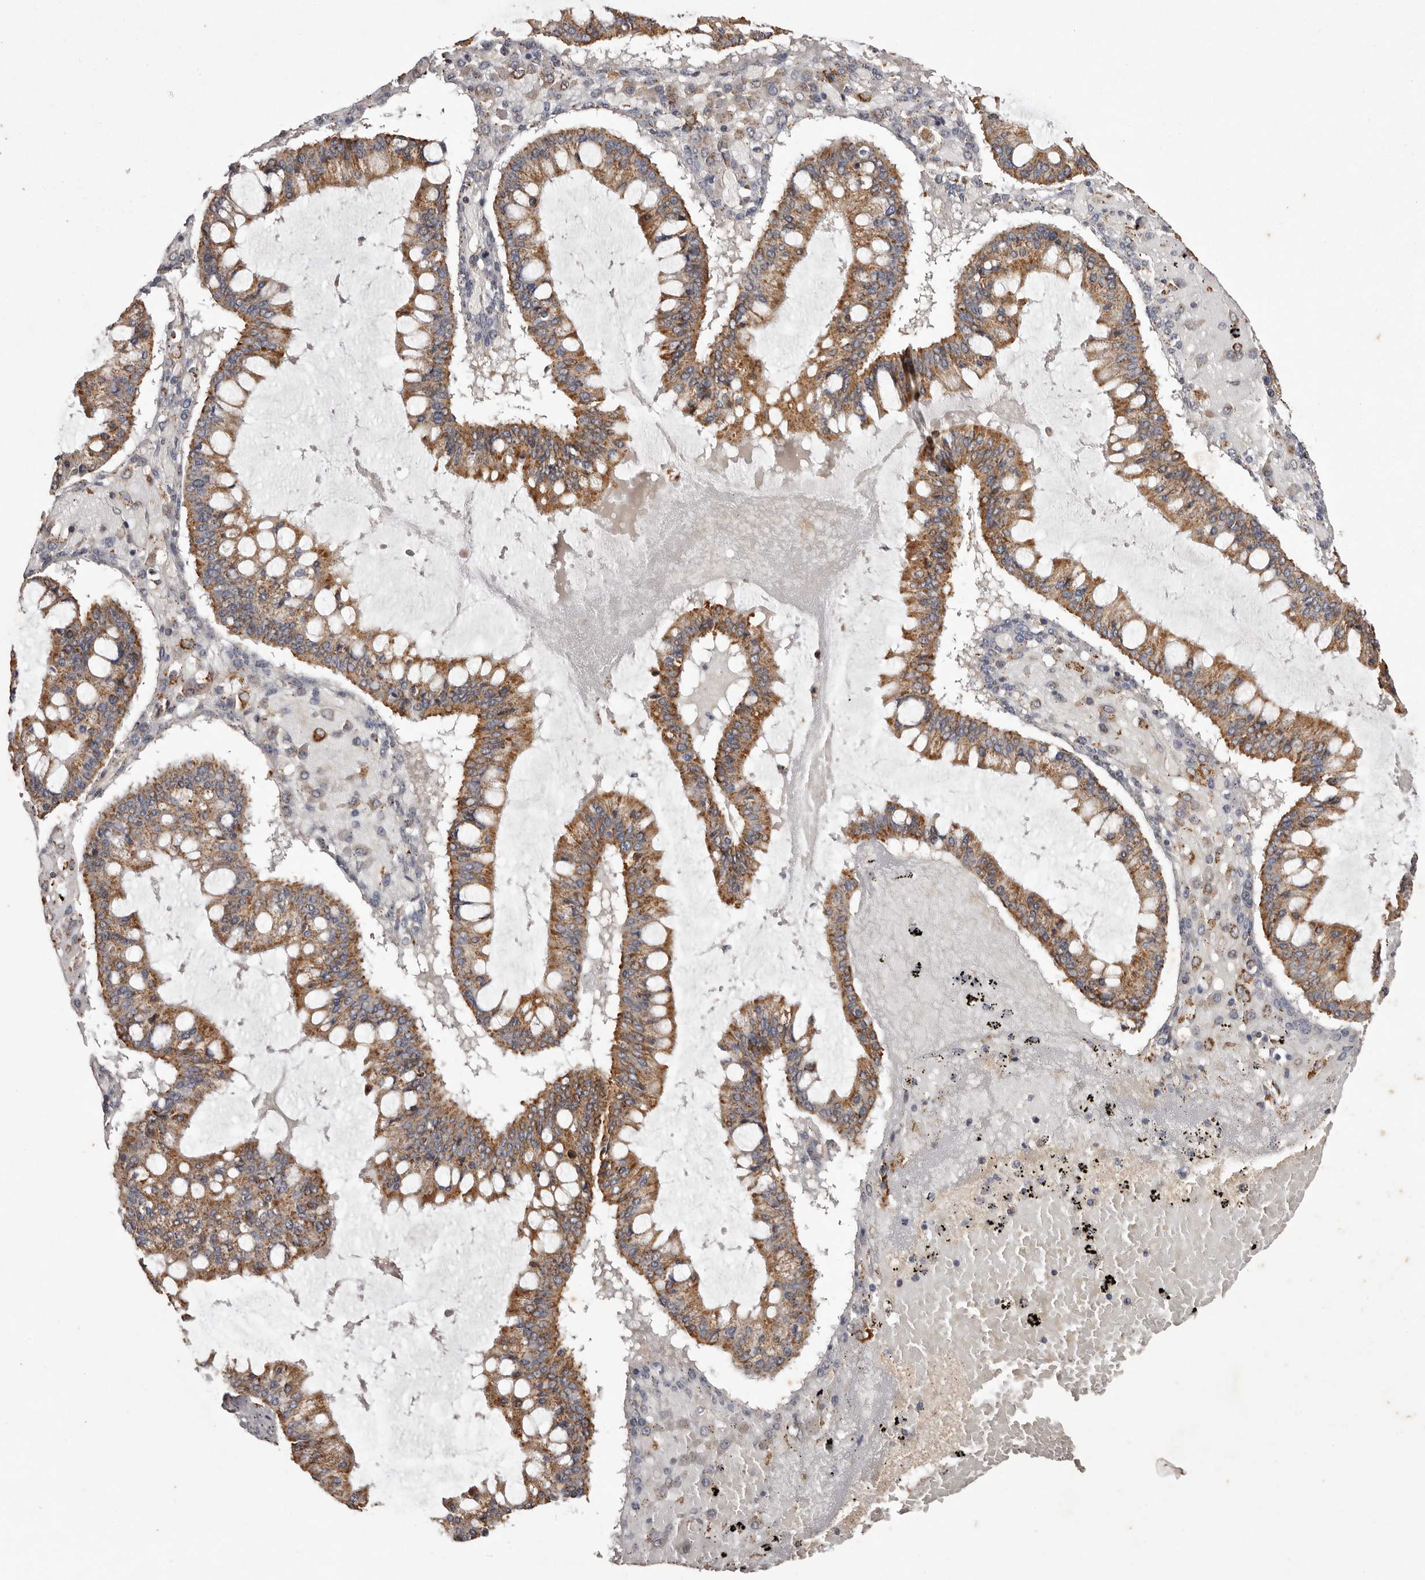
{"staining": {"intensity": "moderate", "quantity": ">75%", "location": "cytoplasmic/membranous"}, "tissue": "ovarian cancer", "cell_type": "Tumor cells", "image_type": "cancer", "snomed": [{"axis": "morphology", "description": "Cystadenocarcinoma, mucinous, NOS"}, {"axis": "topography", "description": "Ovary"}], "caption": "A photomicrograph of mucinous cystadenocarcinoma (ovarian) stained for a protein displays moderate cytoplasmic/membranous brown staining in tumor cells. Using DAB (3,3'-diaminobenzidine) (brown) and hematoxylin (blue) stains, captured at high magnification using brightfield microscopy.", "gene": "CPLANE2", "patient": {"sex": "female", "age": 73}}